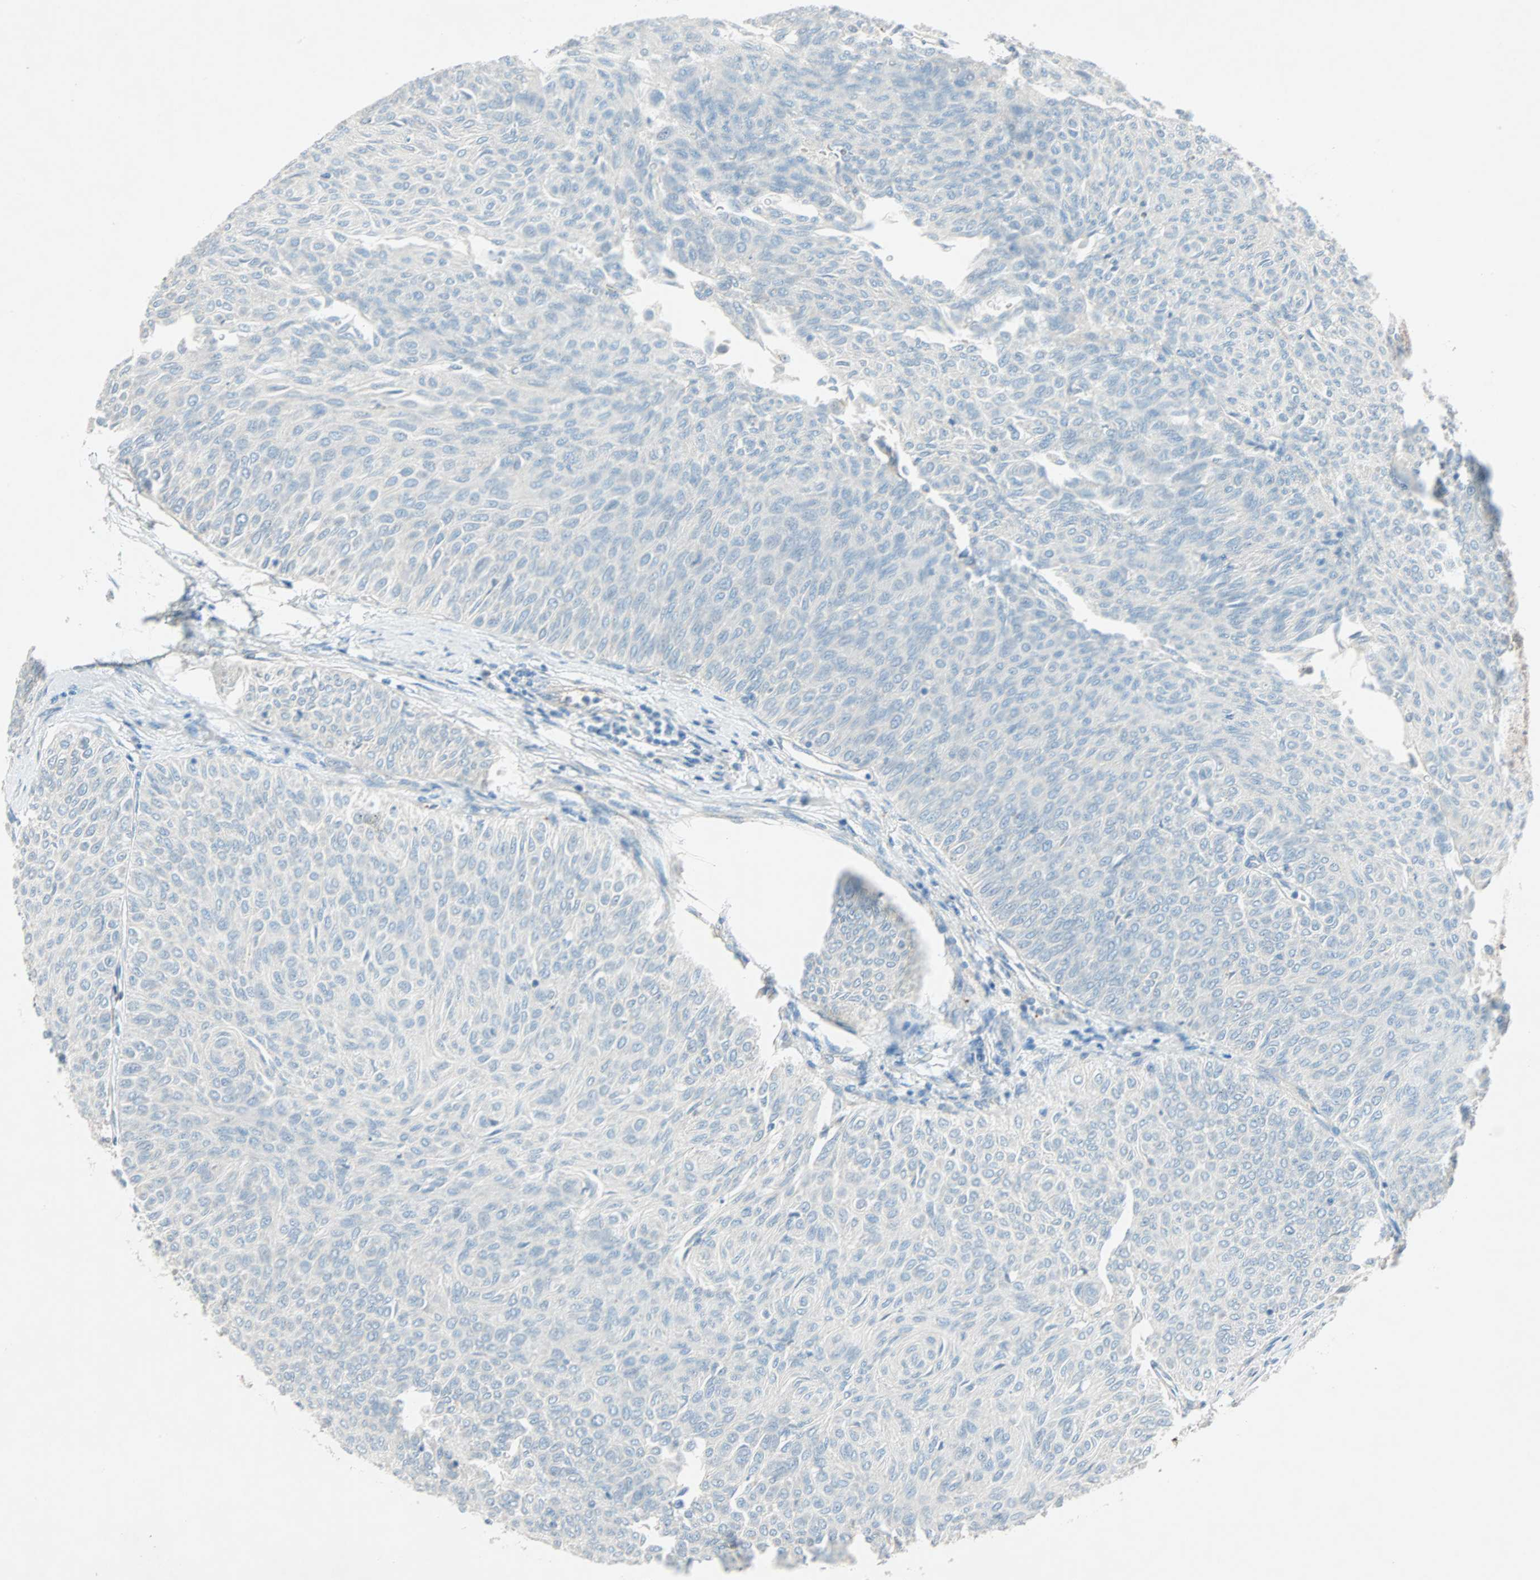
{"staining": {"intensity": "weak", "quantity": ">75%", "location": "cytoplasmic/membranous"}, "tissue": "urothelial cancer", "cell_type": "Tumor cells", "image_type": "cancer", "snomed": [{"axis": "morphology", "description": "Urothelial carcinoma, Low grade"}, {"axis": "topography", "description": "Urinary bladder"}], "caption": "Brown immunohistochemical staining in human urothelial cancer demonstrates weak cytoplasmic/membranous expression in approximately >75% of tumor cells.", "gene": "LY6G6F", "patient": {"sex": "male", "age": 78}}